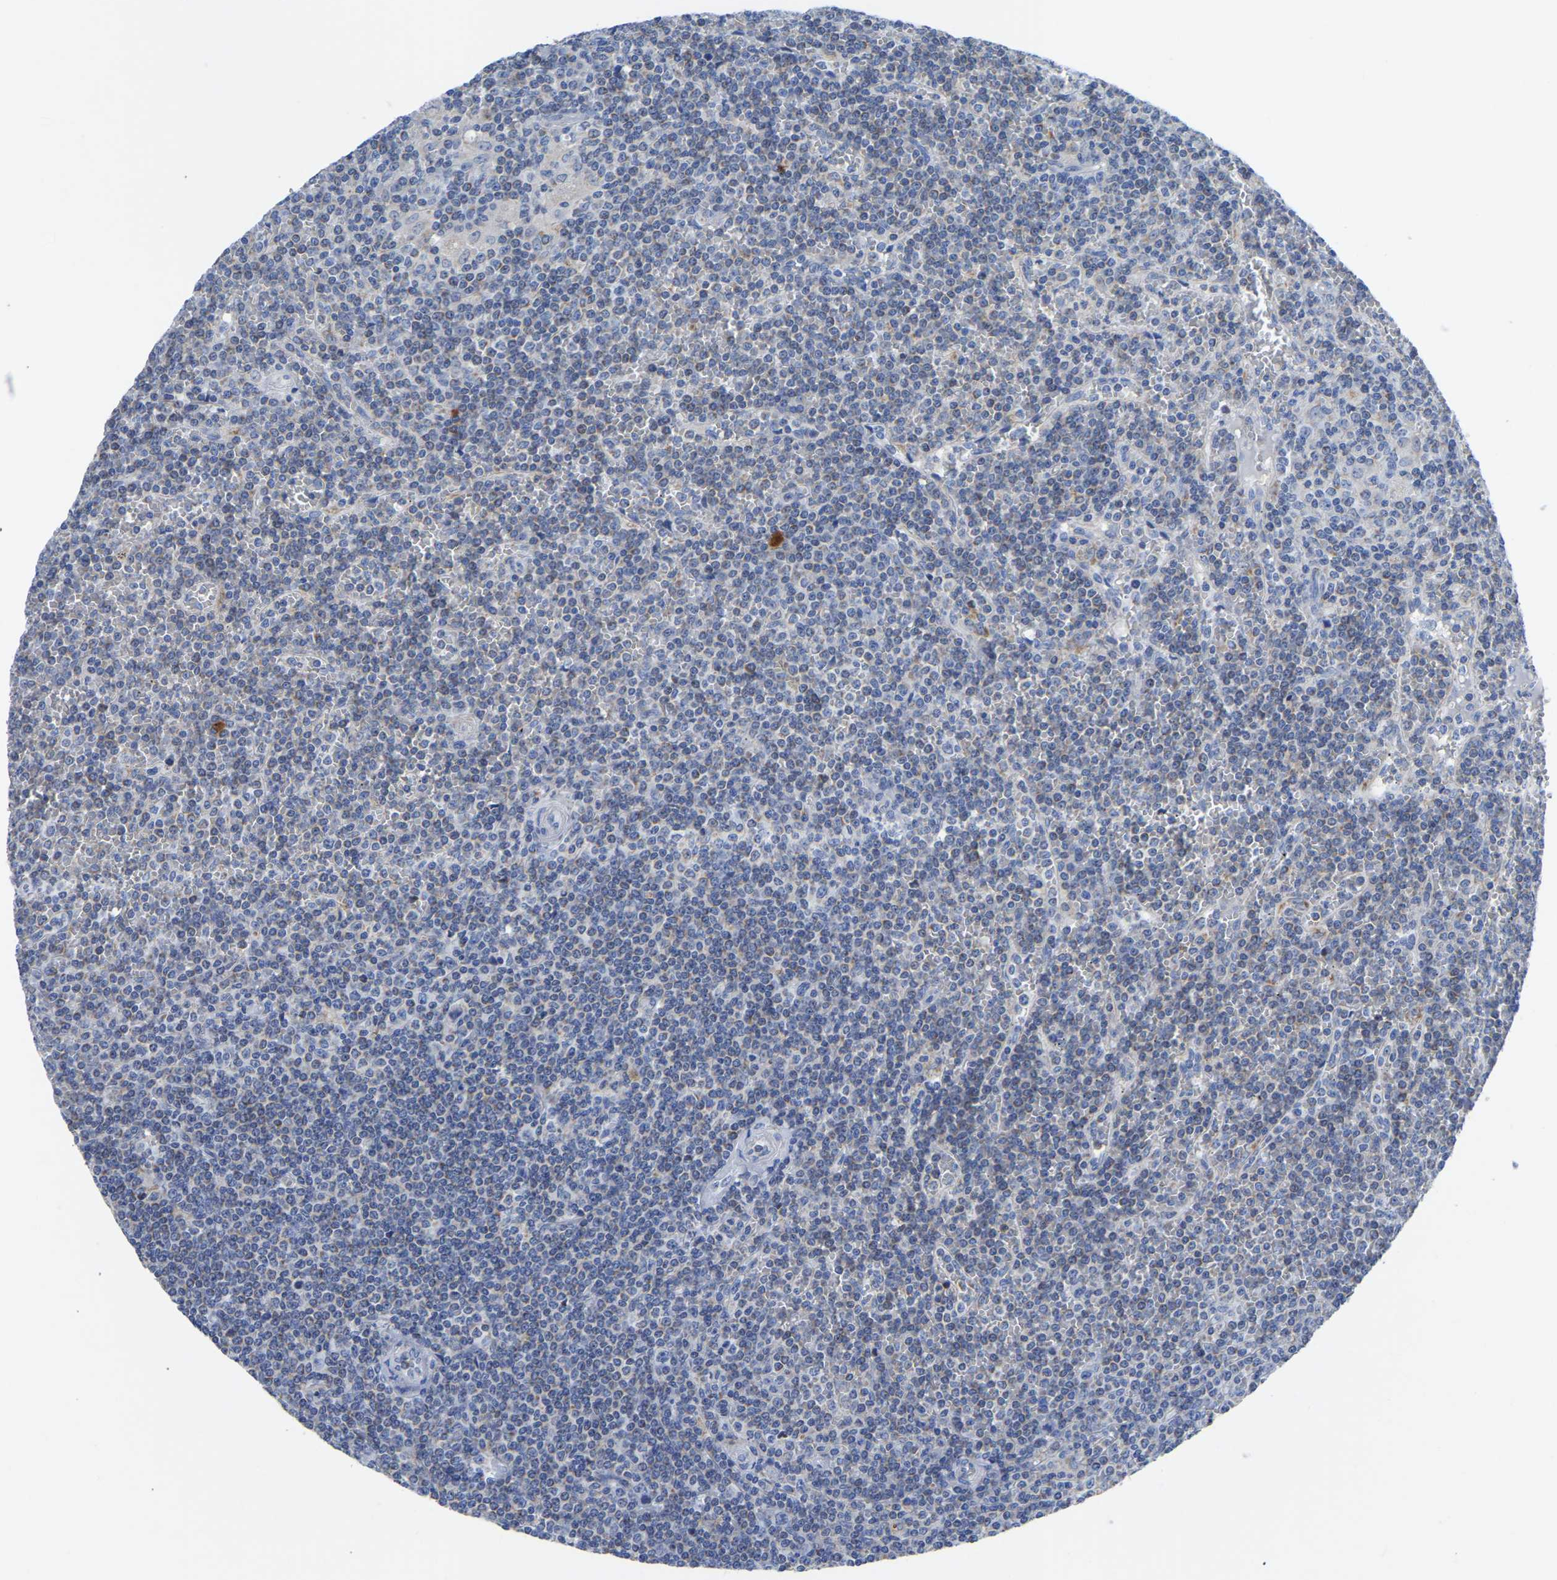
{"staining": {"intensity": "negative", "quantity": "none", "location": "none"}, "tissue": "lymphoma", "cell_type": "Tumor cells", "image_type": "cancer", "snomed": [{"axis": "morphology", "description": "Malignant lymphoma, non-Hodgkin's type, Low grade"}, {"axis": "topography", "description": "Spleen"}], "caption": "Tumor cells are negative for brown protein staining in lymphoma.", "gene": "ETFA", "patient": {"sex": "female", "age": 19}}